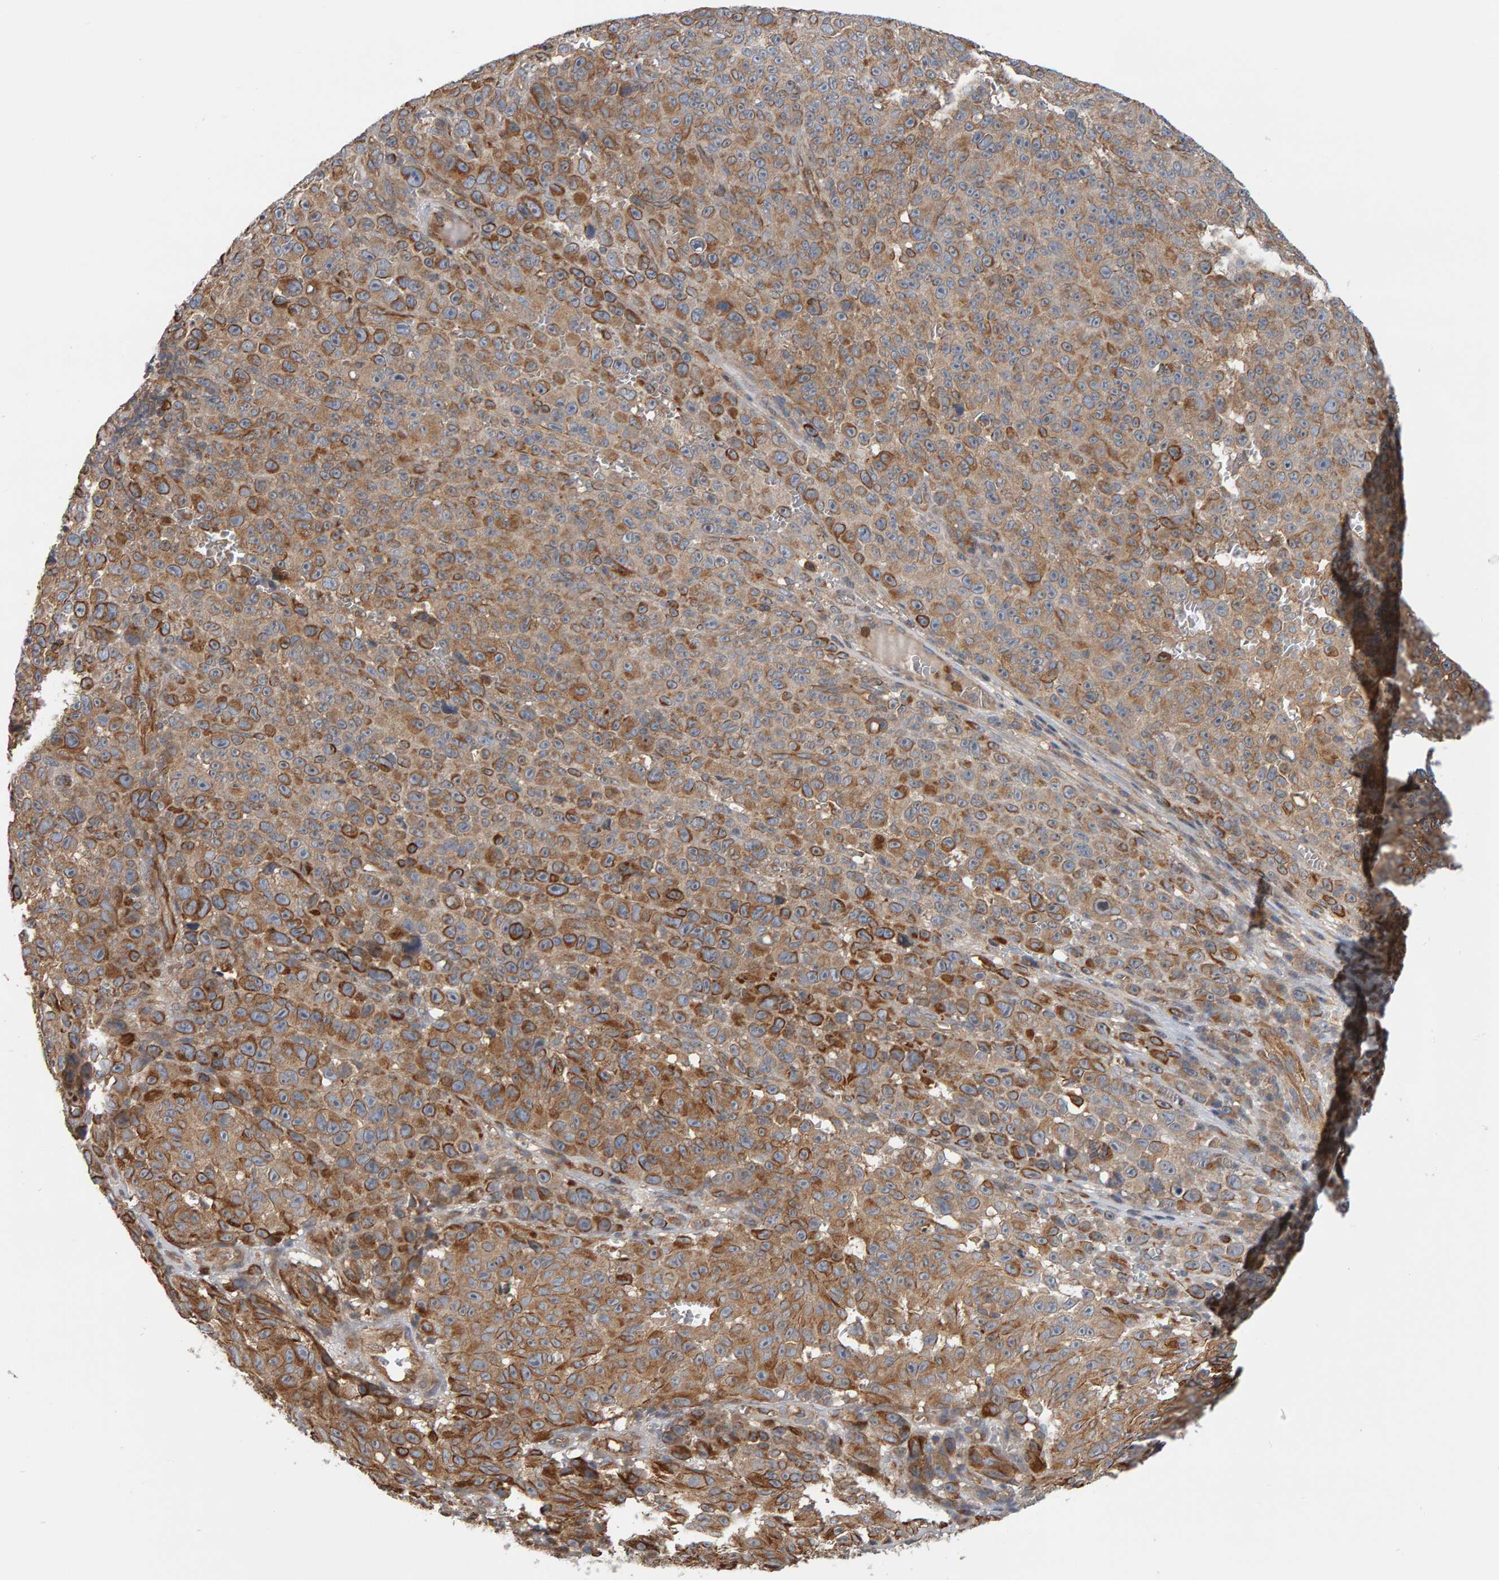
{"staining": {"intensity": "moderate", "quantity": ">75%", "location": "cytoplasmic/membranous"}, "tissue": "melanoma", "cell_type": "Tumor cells", "image_type": "cancer", "snomed": [{"axis": "morphology", "description": "Malignant melanoma, NOS"}, {"axis": "topography", "description": "Skin"}], "caption": "Malignant melanoma tissue reveals moderate cytoplasmic/membranous positivity in approximately >75% of tumor cells", "gene": "C9orf72", "patient": {"sex": "female", "age": 82}}